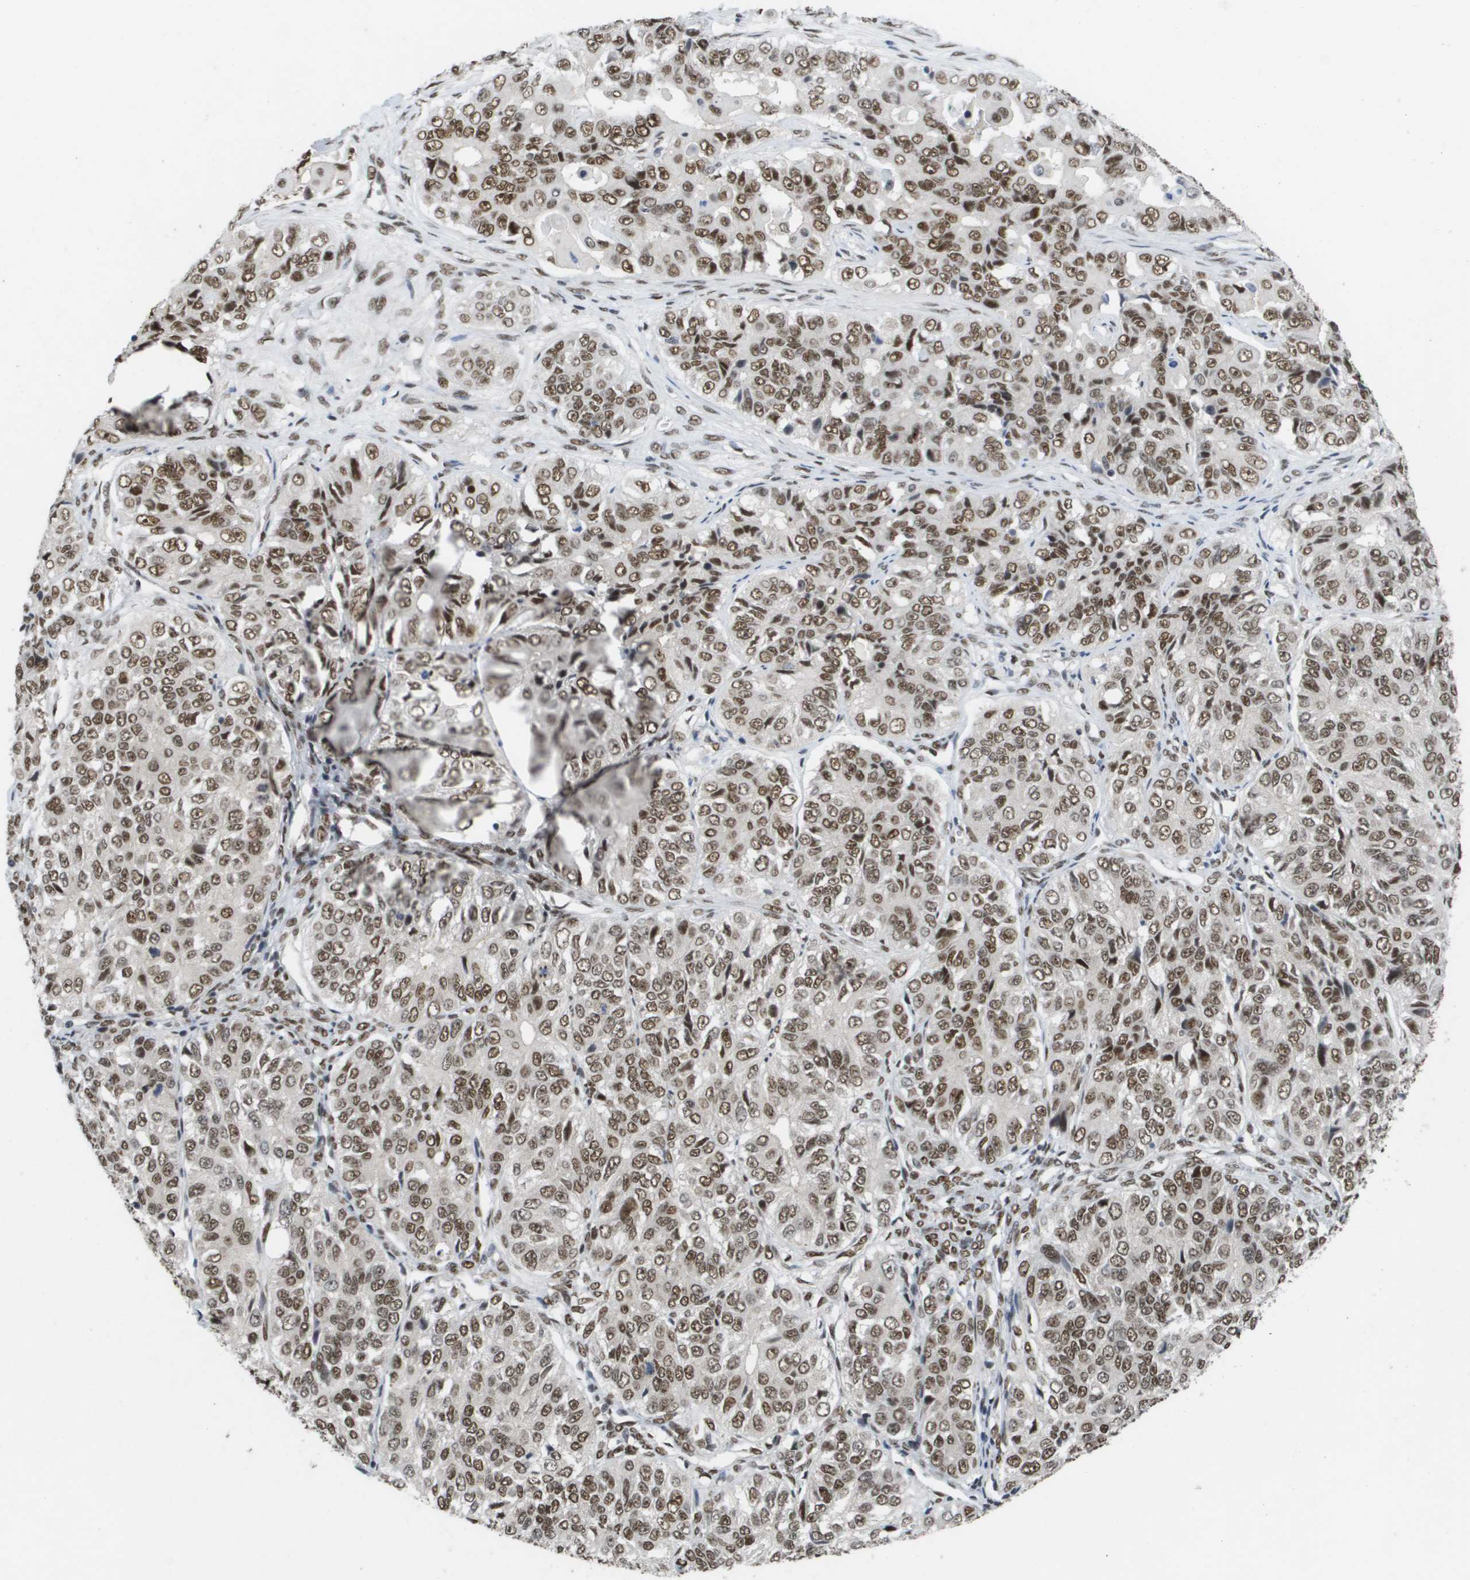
{"staining": {"intensity": "strong", "quantity": ">75%", "location": "nuclear"}, "tissue": "ovarian cancer", "cell_type": "Tumor cells", "image_type": "cancer", "snomed": [{"axis": "morphology", "description": "Carcinoma, endometroid"}, {"axis": "topography", "description": "Ovary"}], "caption": "There is high levels of strong nuclear positivity in tumor cells of ovarian endometroid carcinoma, as demonstrated by immunohistochemical staining (brown color).", "gene": "CDT1", "patient": {"sex": "female", "age": 51}}